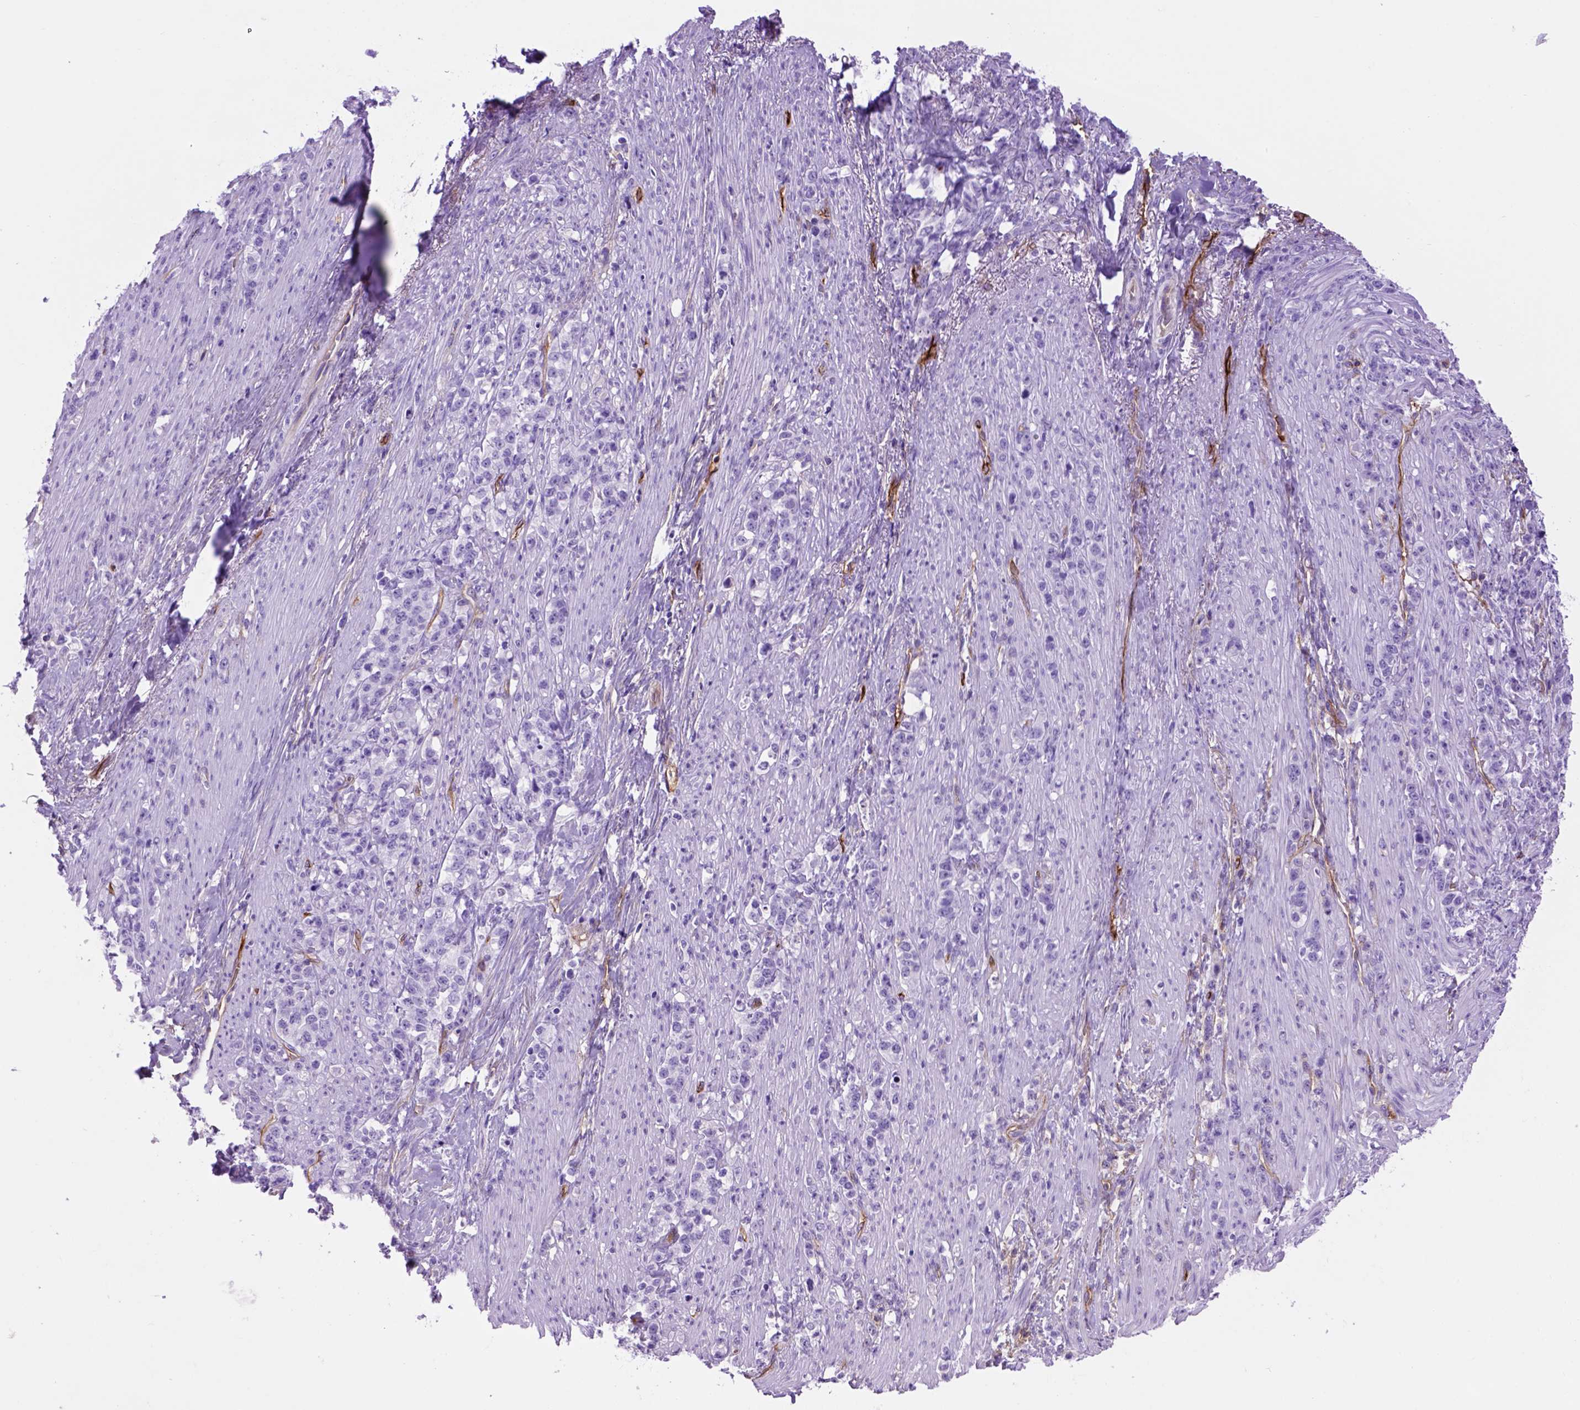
{"staining": {"intensity": "negative", "quantity": "none", "location": "none"}, "tissue": "stomach cancer", "cell_type": "Tumor cells", "image_type": "cancer", "snomed": [{"axis": "morphology", "description": "Adenocarcinoma, NOS"}, {"axis": "topography", "description": "Stomach, lower"}], "caption": "IHC photomicrograph of neoplastic tissue: stomach cancer stained with DAB exhibits no significant protein positivity in tumor cells.", "gene": "ENG", "patient": {"sex": "male", "age": 88}}